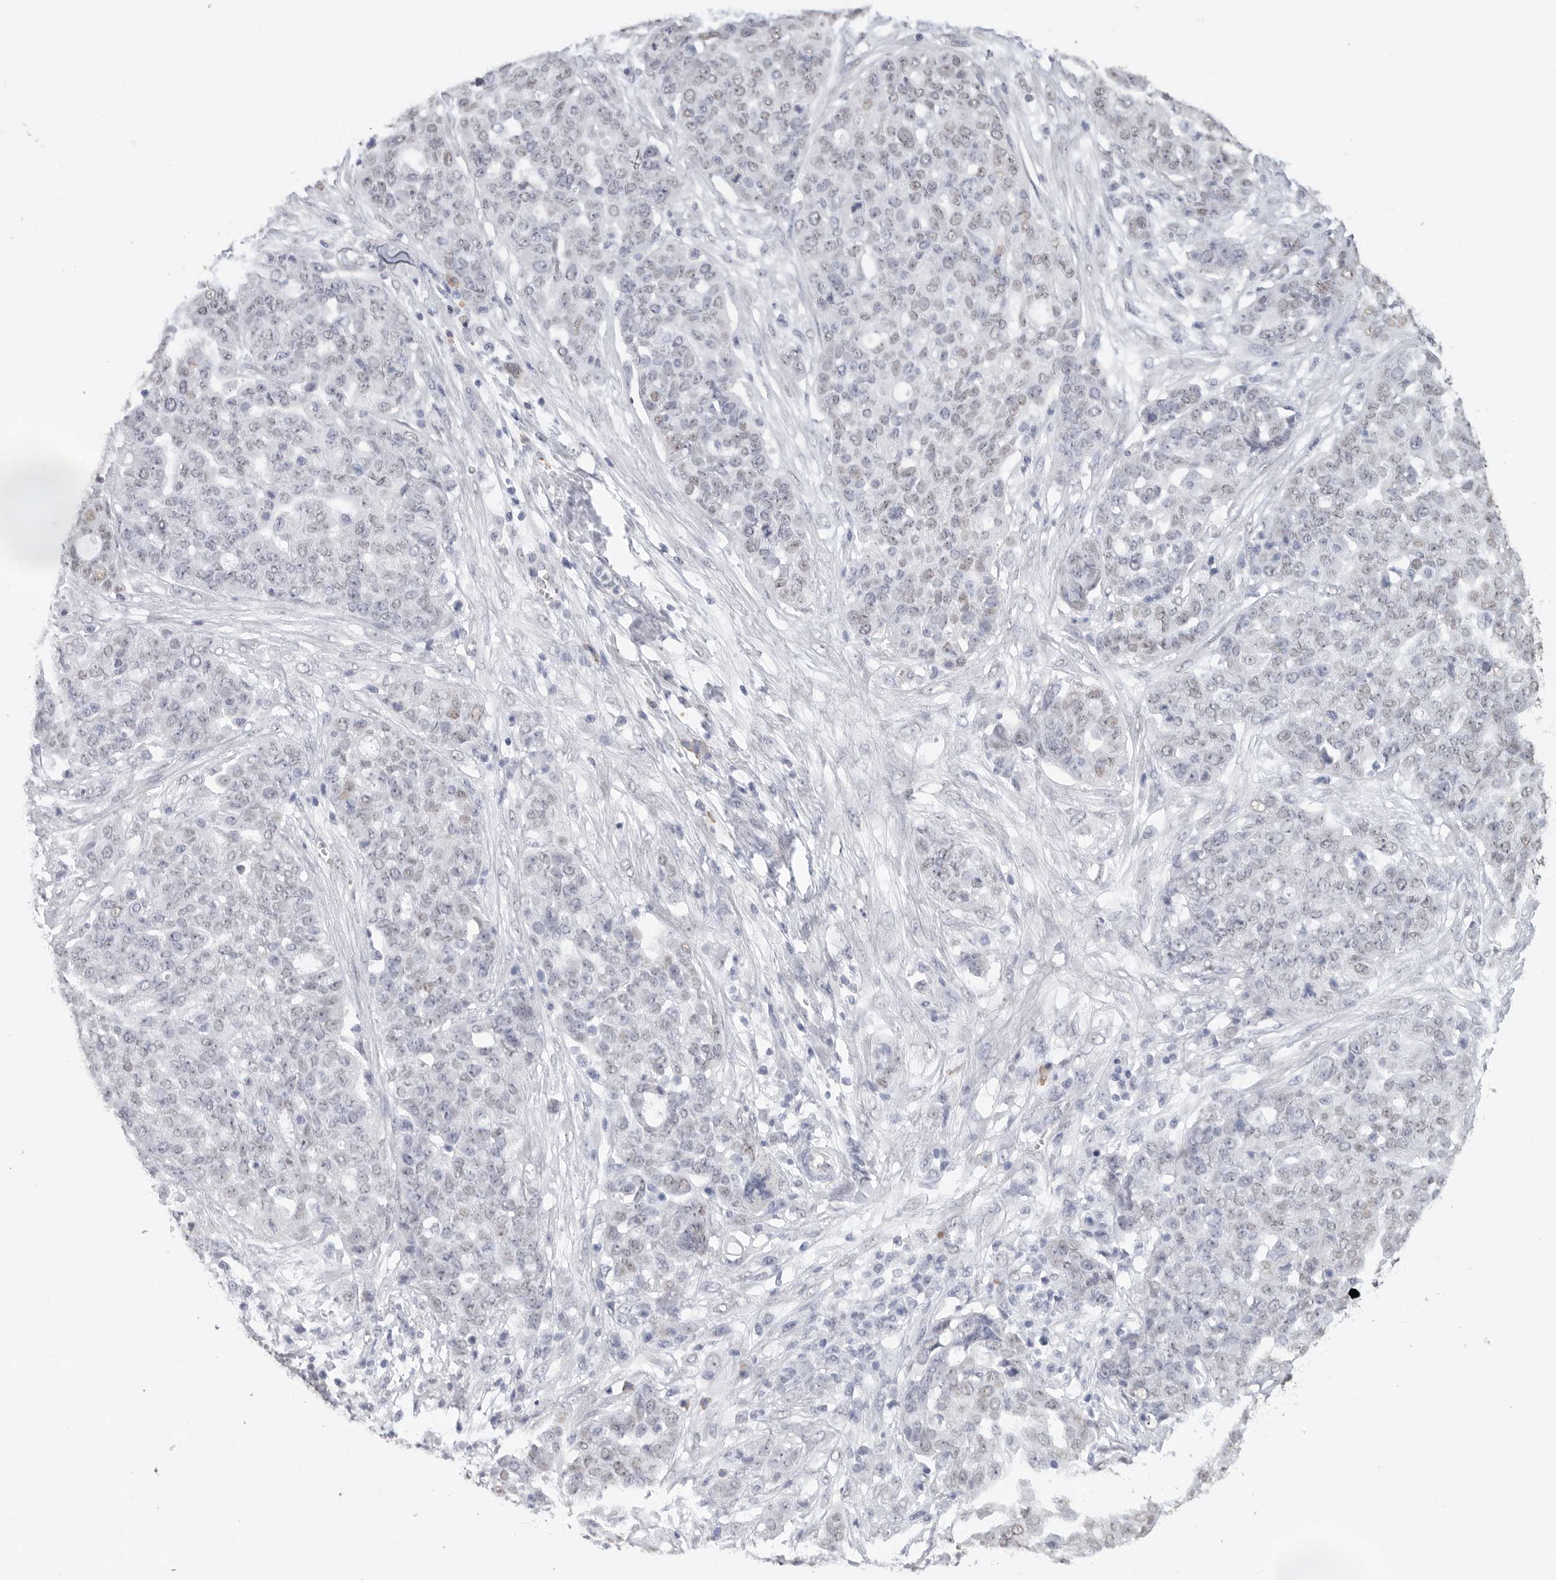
{"staining": {"intensity": "weak", "quantity": "25%-75%", "location": "nuclear"}, "tissue": "ovarian cancer", "cell_type": "Tumor cells", "image_type": "cancer", "snomed": [{"axis": "morphology", "description": "Cystadenocarcinoma, serous, NOS"}, {"axis": "topography", "description": "Soft tissue"}, {"axis": "topography", "description": "Ovary"}], "caption": "Immunohistochemistry photomicrograph of neoplastic tissue: ovarian serous cystadenocarcinoma stained using immunohistochemistry (IHC) displays low levels of weak protein expression localized specifically in the nuclear of tumor cells, appearing as a nuclear brown color.", "gene": "ARHGEF10", "patient": {"sex": "female", "age": 57}}